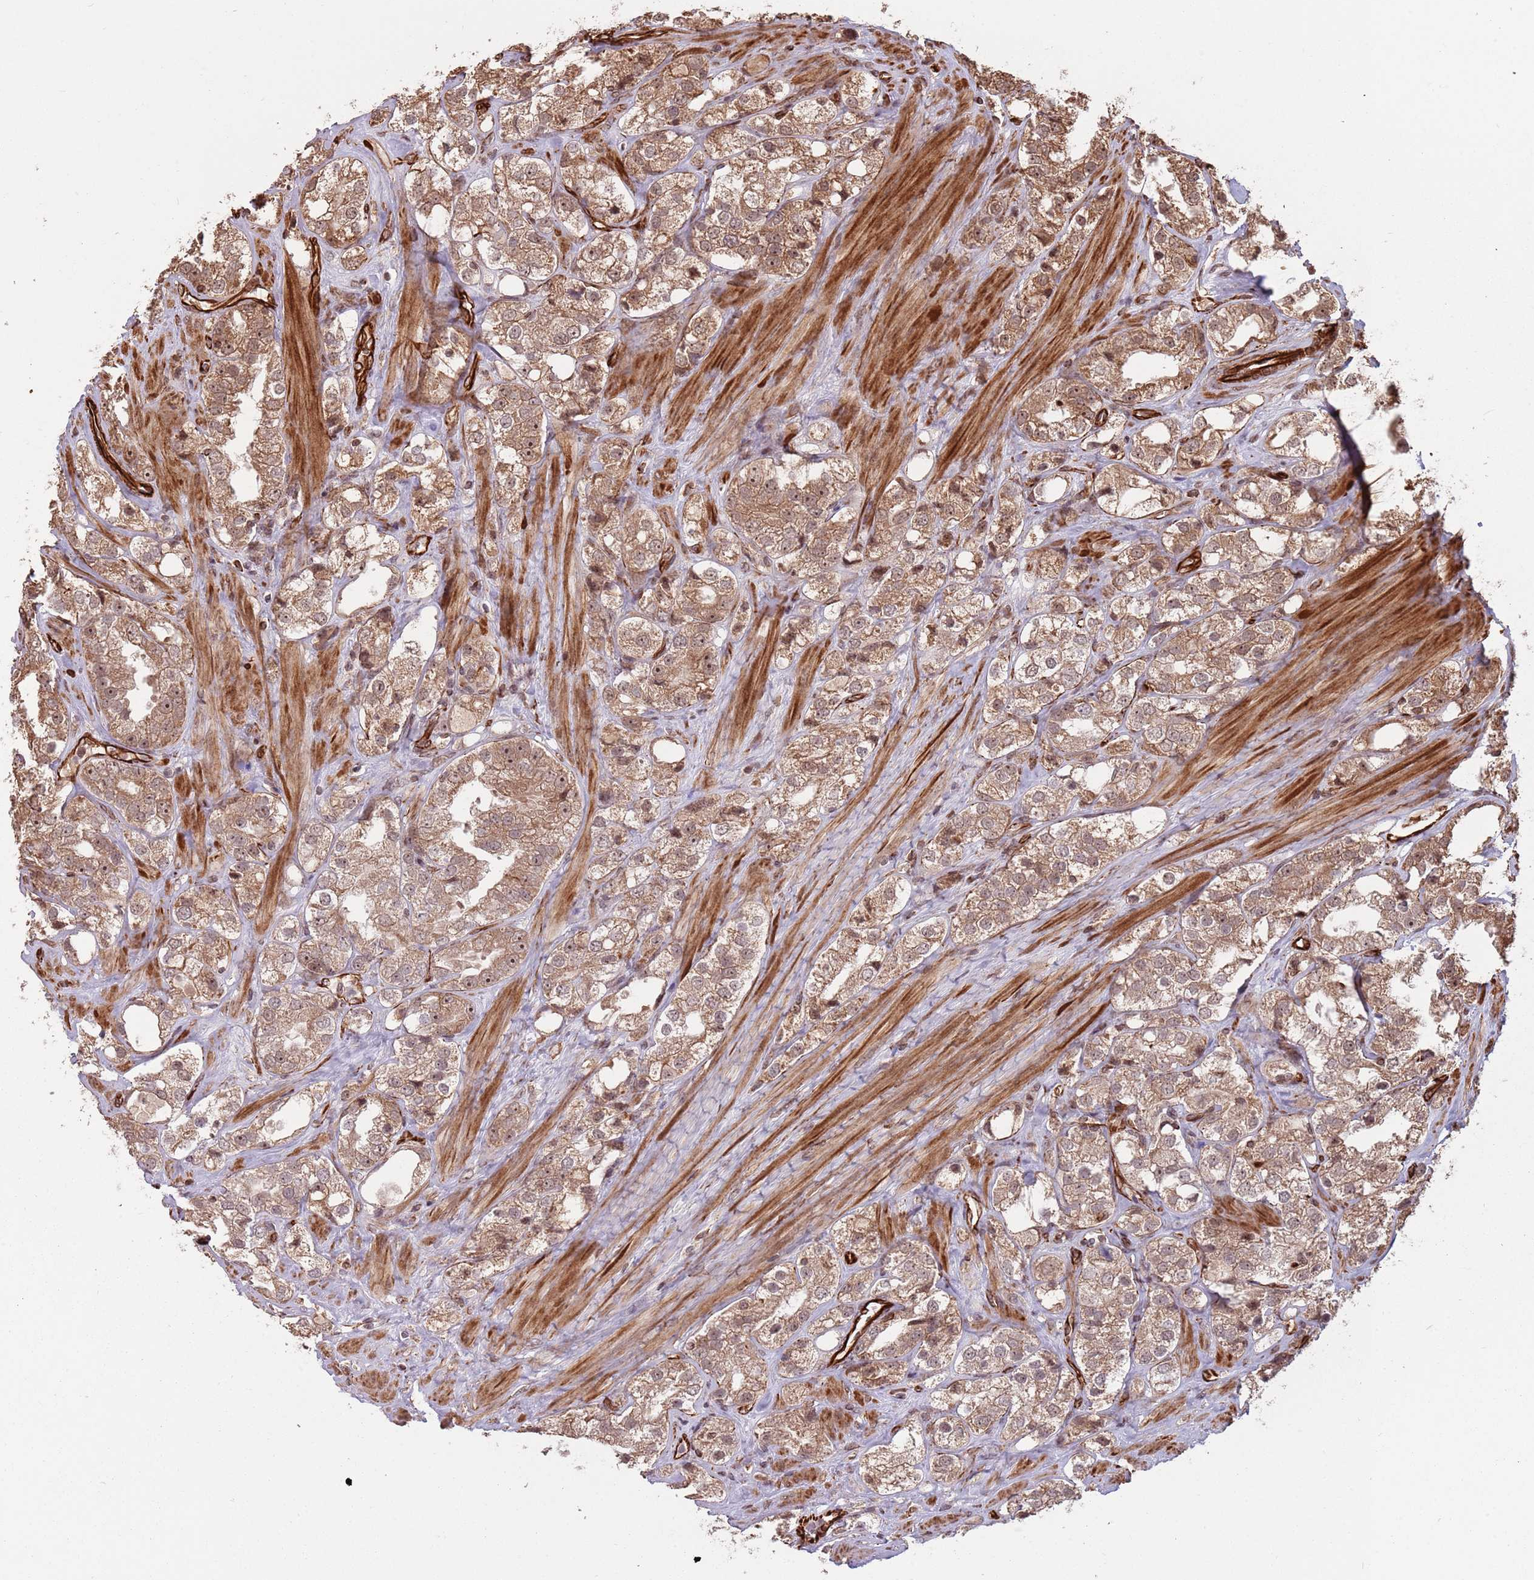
{"staining": {"intensity": "moderate", "quantity": ">75%", "location": "cytoplasmic/membranous,nuclear"}, "tissue": "prostate cancer", "cell_type": "Tumor cells", "image_type": "cancer", "snomed": [{"axis": "morphology", "description": "Adenocarcinoma, NOS"}, {"axis": "topography", "description": "Prostate"}], "caption": "A micrograph showing moderate cytoplasmic/membranous and nuclear expression in about >75% of tumor cells in prostate adenocarcinoma, as visualized by brown immunohistochemical staining.", "gene": "ADAMTS3", "patient": {"sex": "male", "age": 79}}